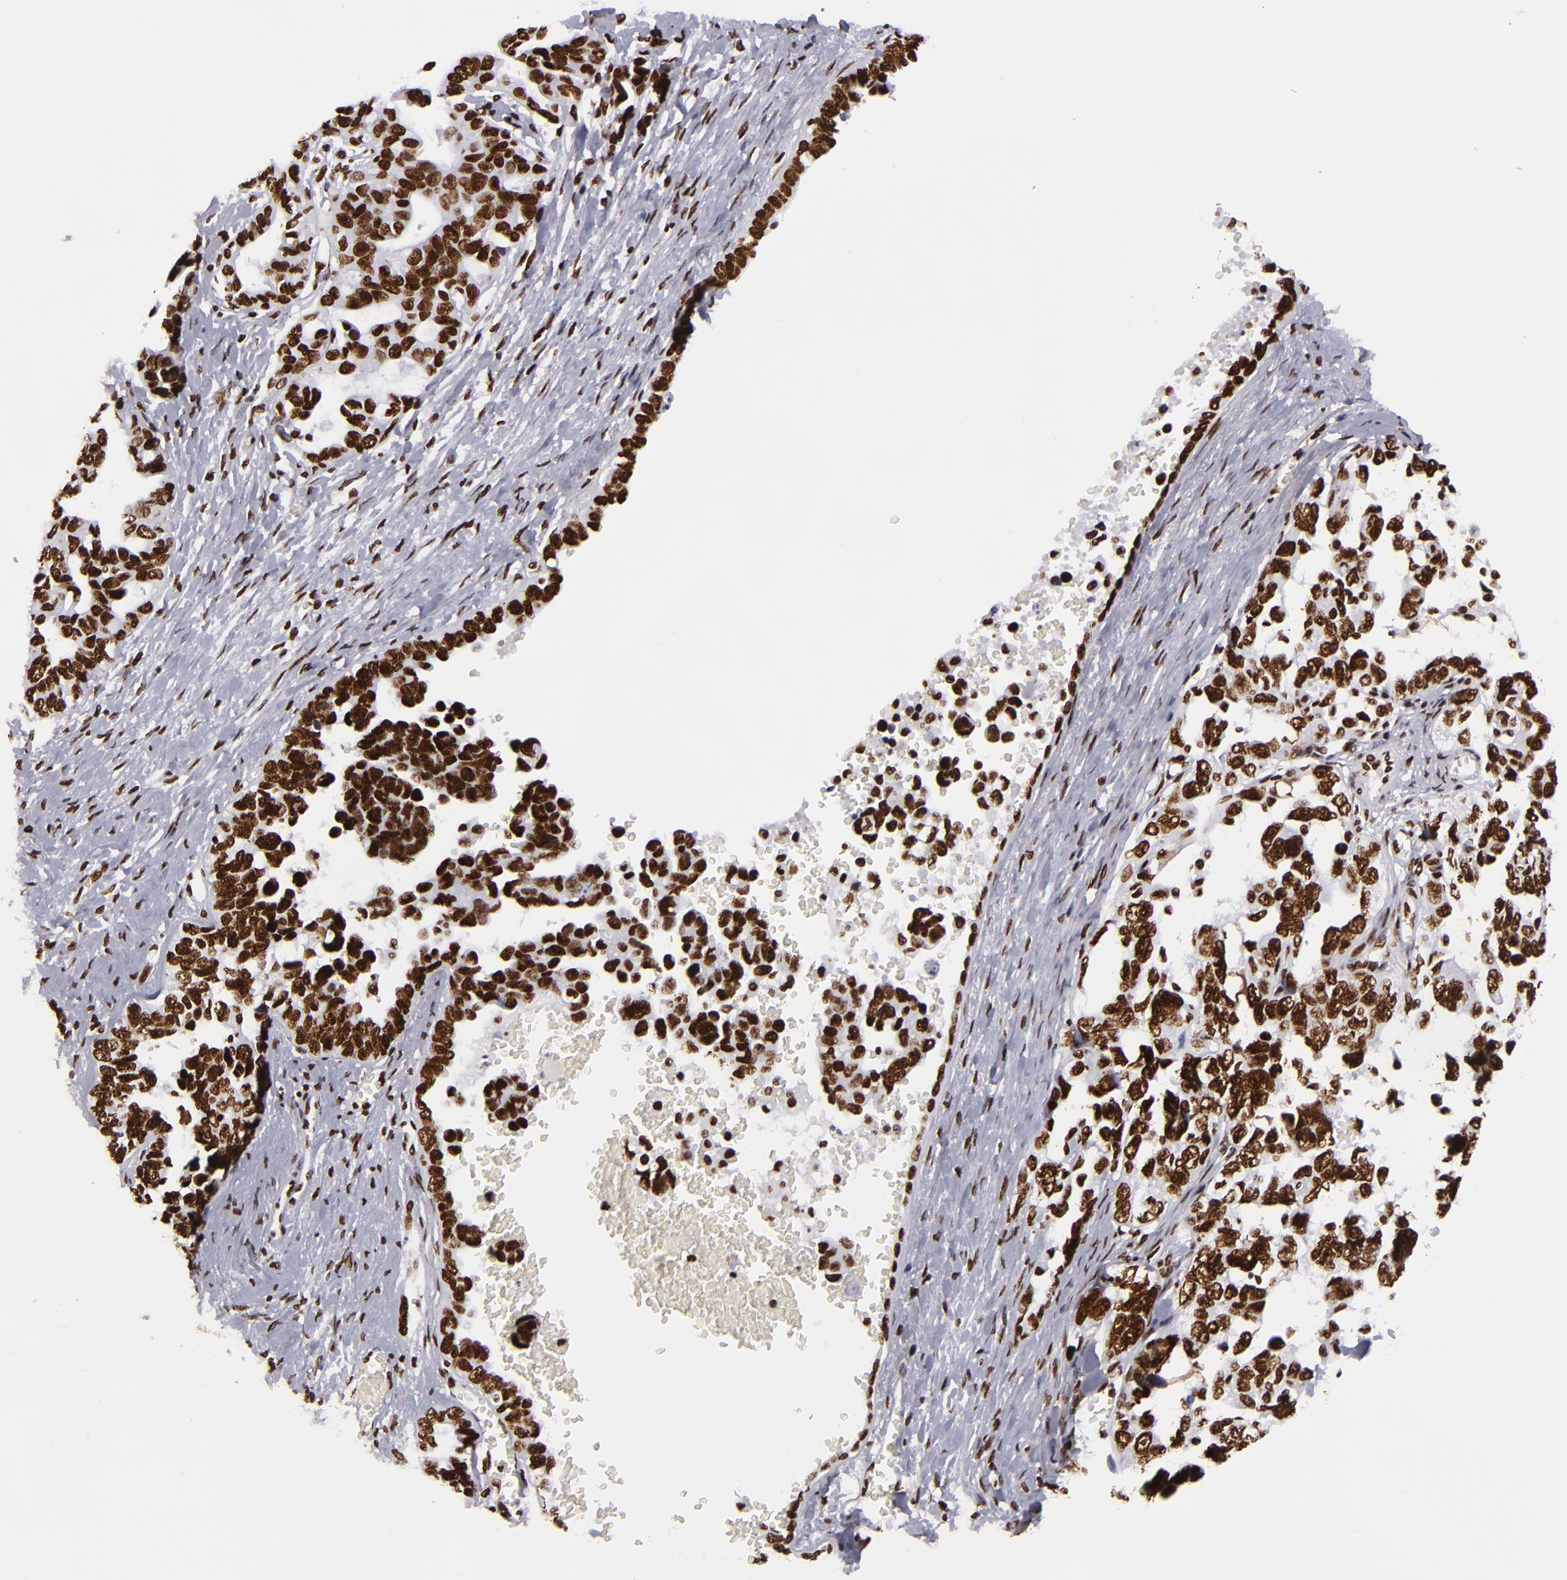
{"staining": {"intensity": "strong", "quantity": ">75%", "location": "nuclear"}, "tissue": "ovarian cancer", "cell_type": "Tumor cells", "image_type": "cancer", "snomed": [{"axis": "morphology", "description": "Cystadenocarcinoma, serous, NOS"}, {"axis": "topography", "description": "Ovary"}], "caption": "Tumor cells display high levels of strong nuclear positivity in approximately >75% of cells in human serous cystadenocarcinoma (ovarian).", "gene": "SAFB", "patient": {"sex": "female", "age": 69}}